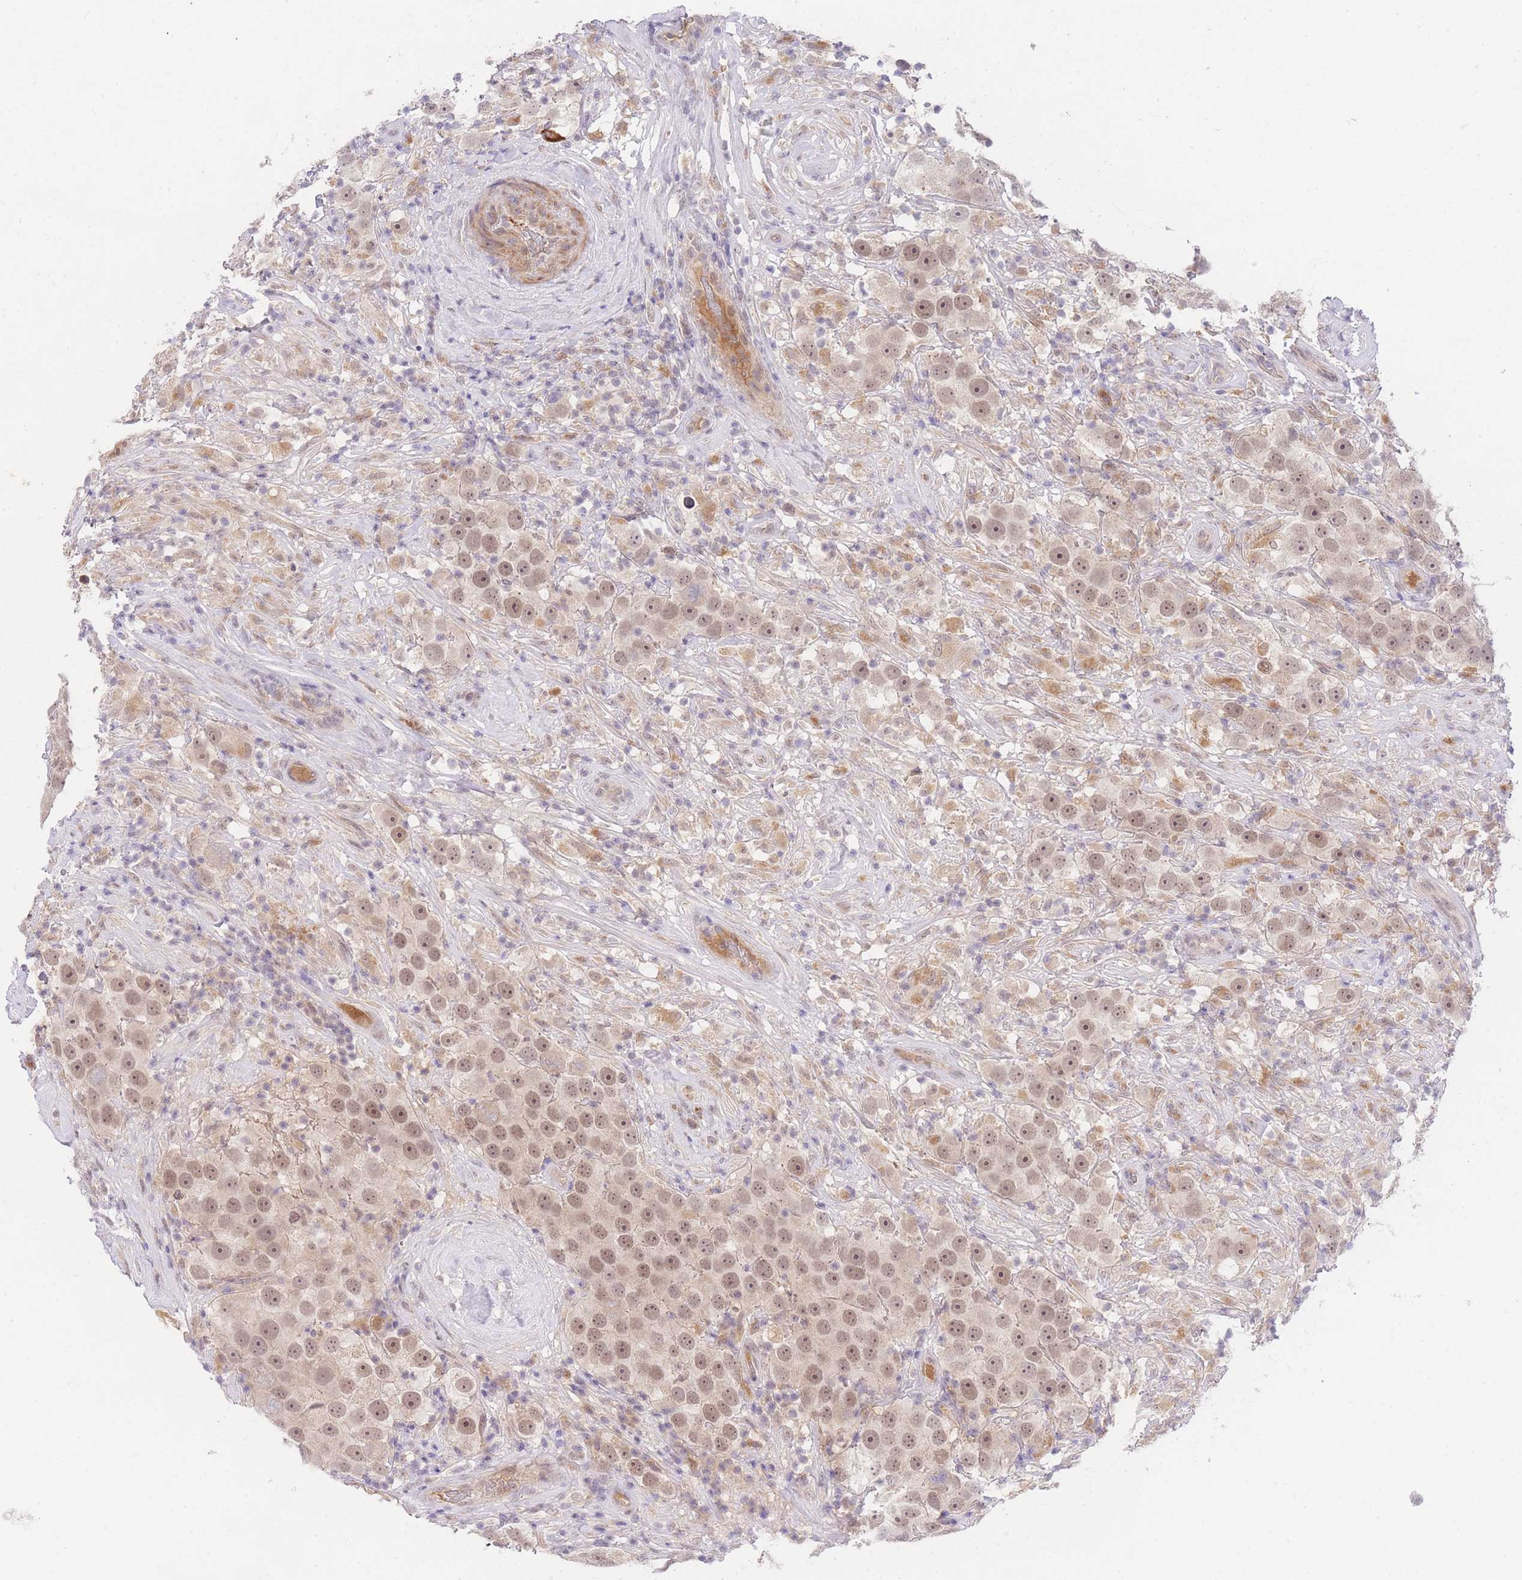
{"staining": {"intensity": "moderate", "quantity": ">75%", "location": "nuclear"}, "tissue": "testis cancer", "cell_type": "Tumor cells", "image_type": "cancer", "snomed": [{"axis": "morphology", "description": "Seminoma, NOS"}, {"axis": "topography", "description": "Testis"}], "caption": "Human testis seminoma stained with a brown dye shows moderate nuclear positive positivity in approximately >75% of tumor cells.", "gene": "SLC25A33", "patient": {"sex": "male", "age": 49}}